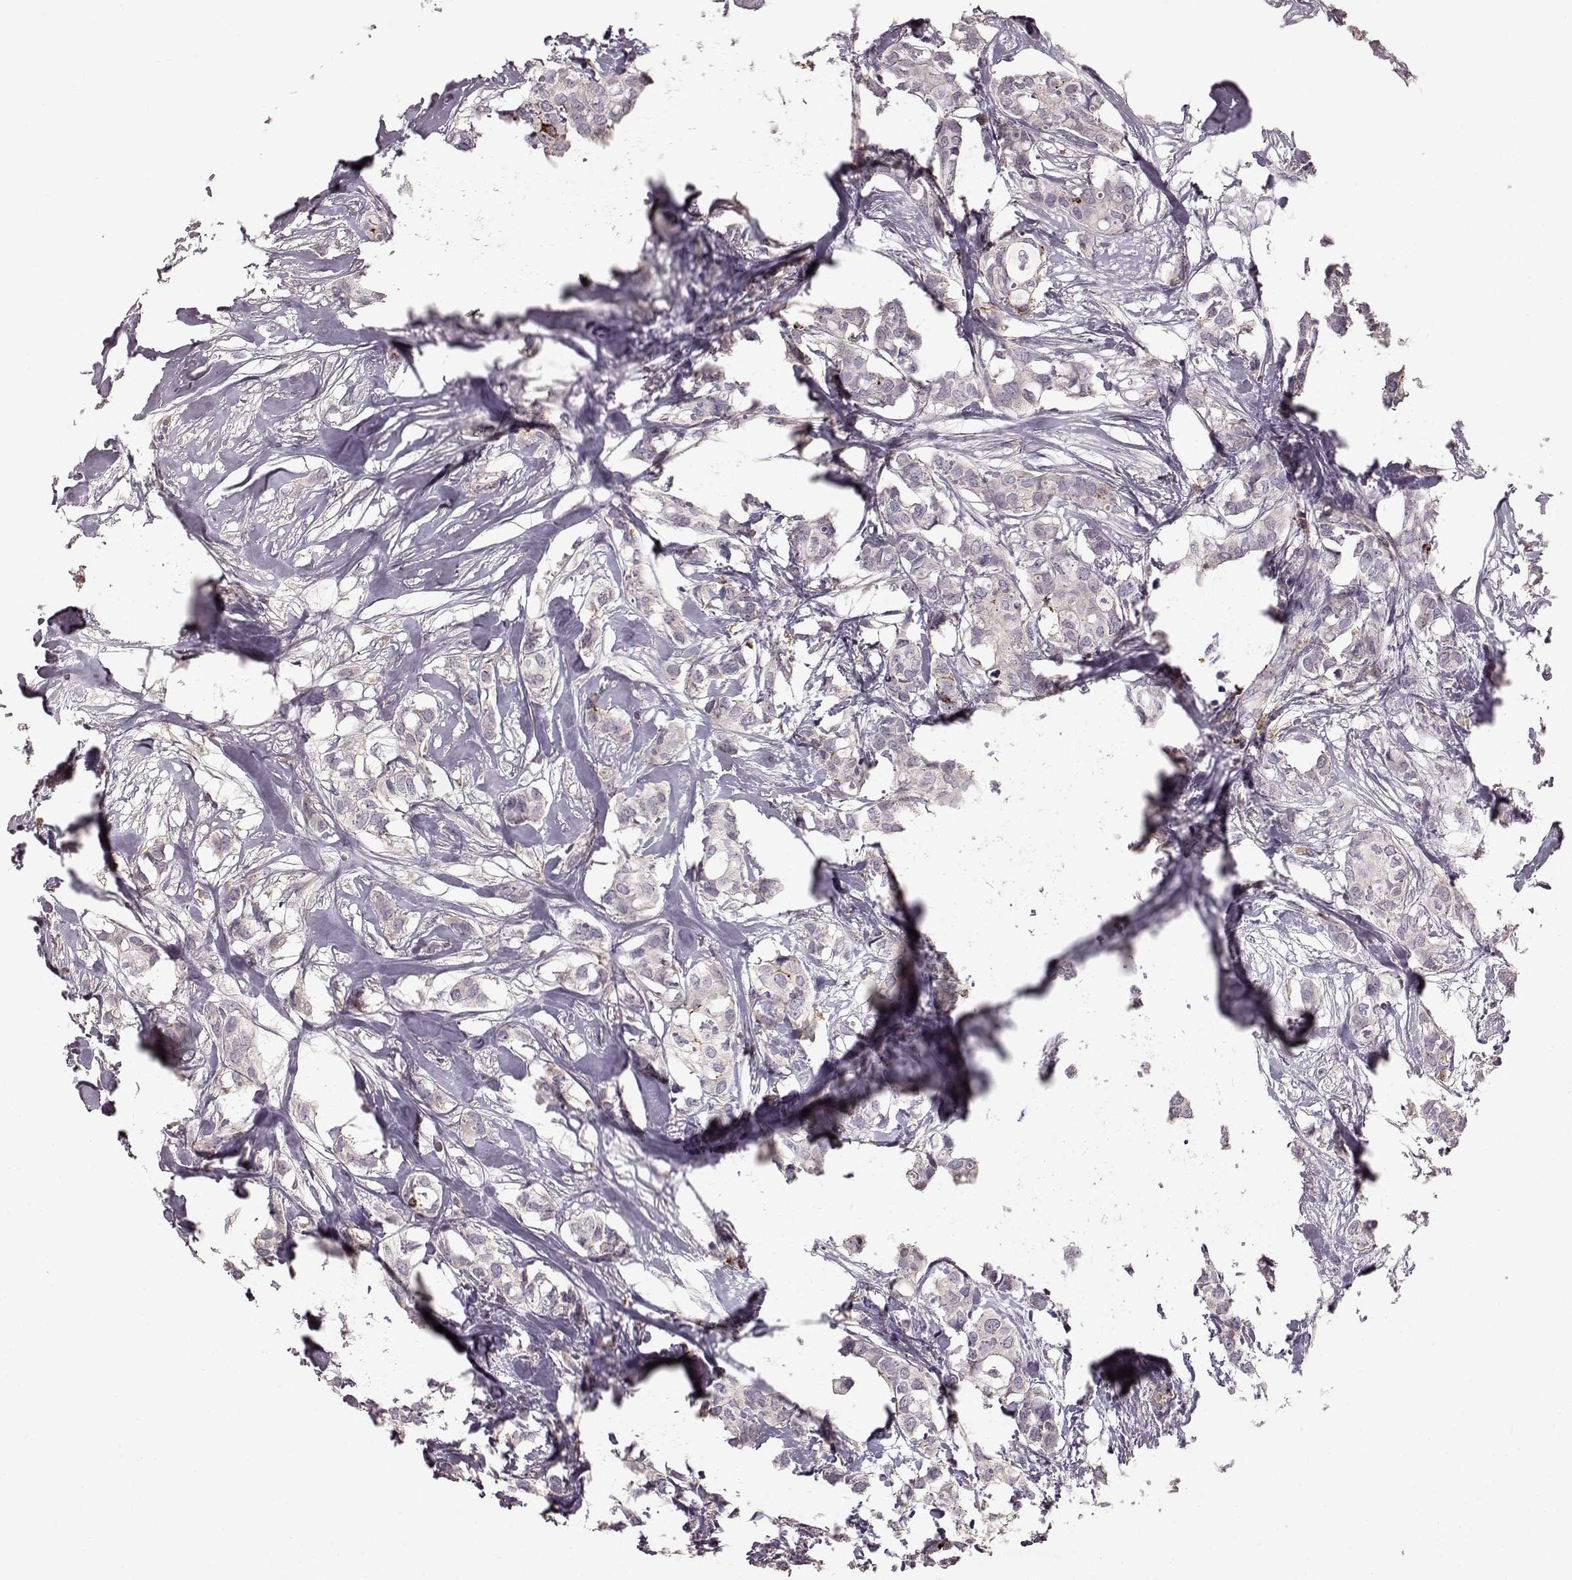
{"staining": {"intensity": "negative", "quantity": "none", "location": "none"}, "tissue": "breast cancer", "cell_type": "Tumor cells", "image_type": "cancer", "snomed": [{"axis": "morphology", "description": "Duct carcinoma"}, {"axis": "topography", "description": "Breast"}], "caption": "Immunohistochemistry micrograph of neoplastic tissue: human intraductal carcinoma (breast) stained with DAB demonstrates no significant protein staining in tumor cells.", "gene": "CCNF", "patient": {"sex": "female", "age": 62}}